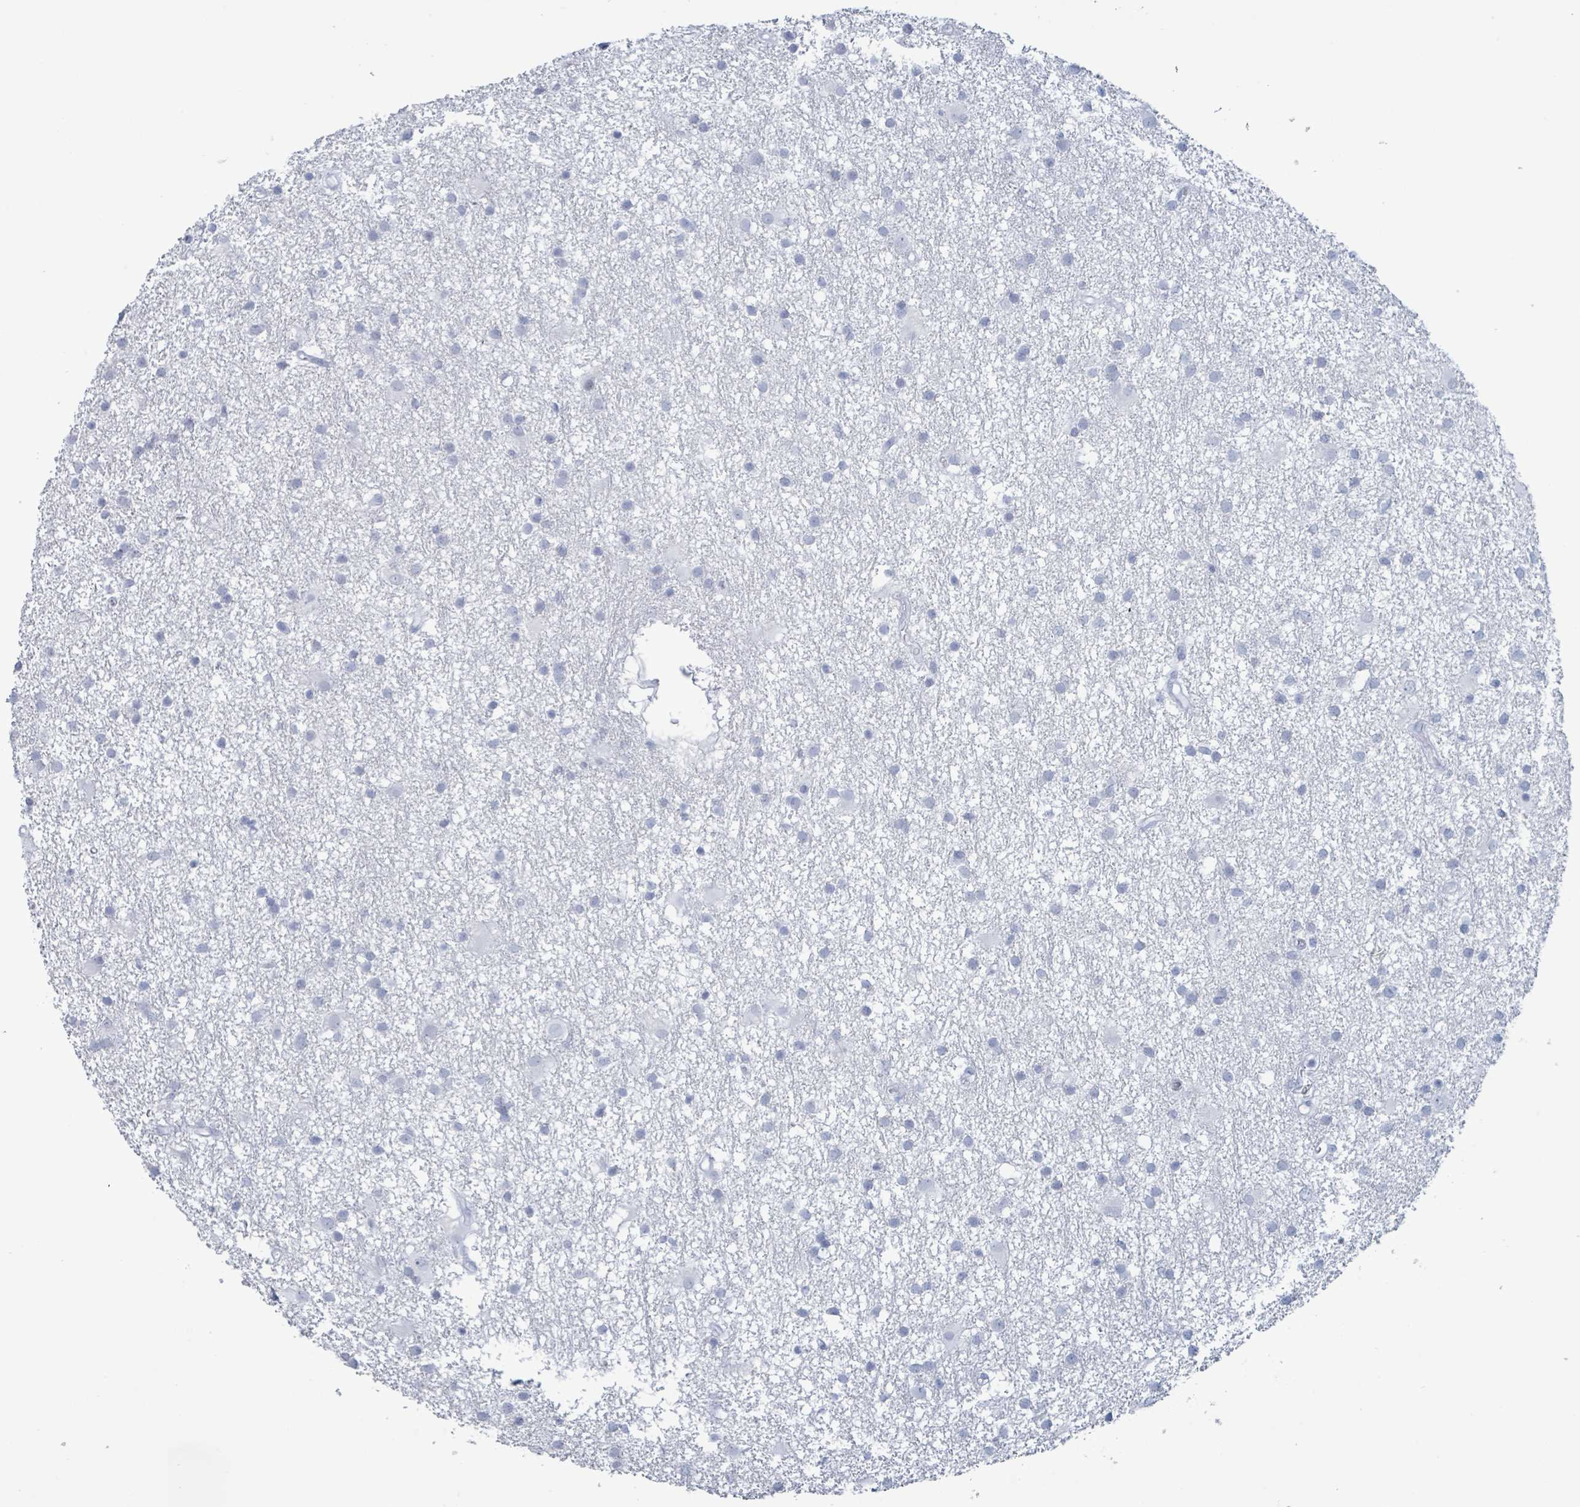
{"staining": {"intensity": "negative", "quantity": "none", "location": "none"}, "tissue": "glioma", "cell_type": "Tumor cells", "image_type": "cancer", "snomed": [{"axis": "morphology", "description": "Glioma, malignant, High grade"}, {"axis": "topography", "description": "Brain"}], "caption": "The micrograph exhibits no significant positivity in tumor cells of glioma.", "gene": "KRT8", "patient": {"sex": "male", "age": 77}}